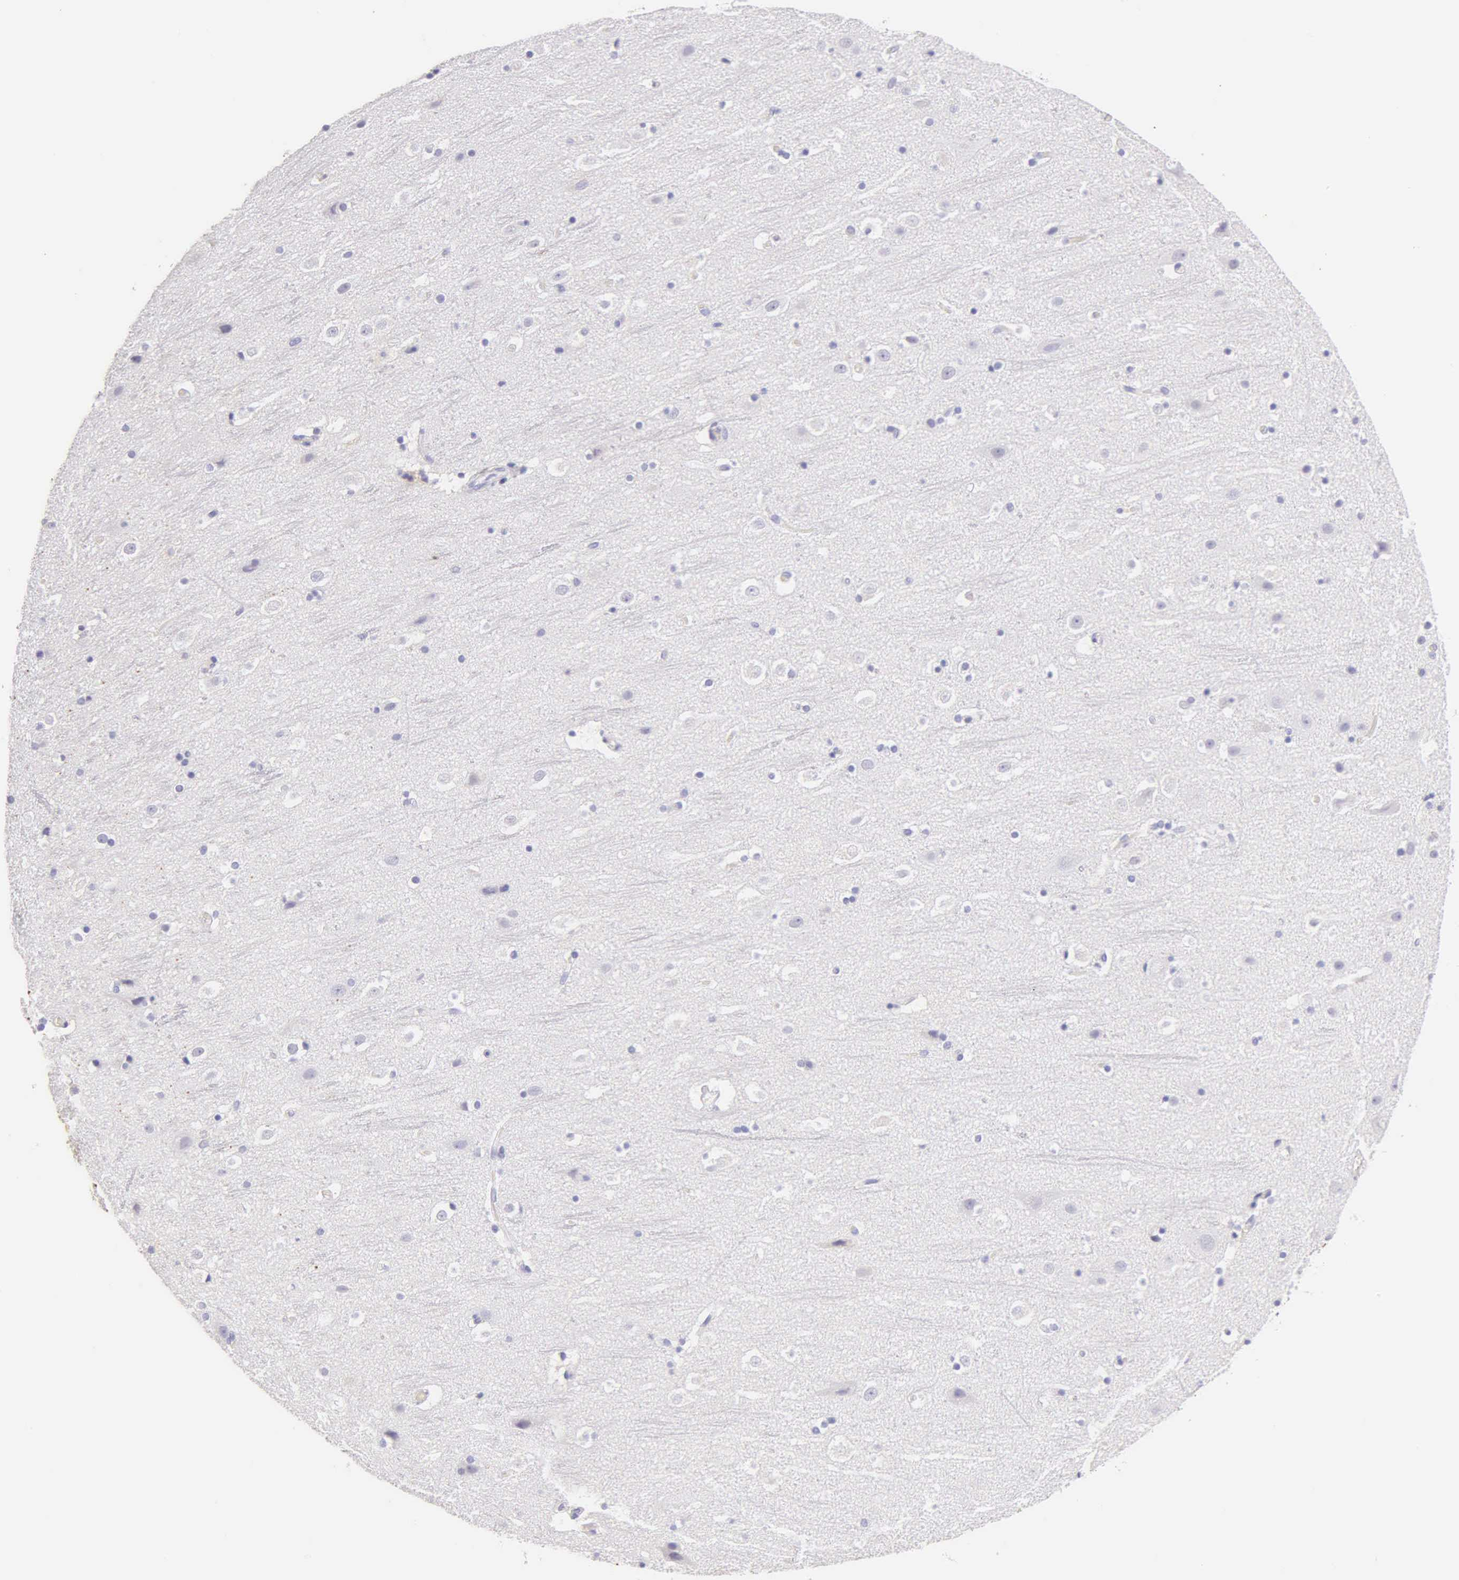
{"staining": {"intensity": "negative", "quantity": "none", "location": "none"}, "tissue": "cerebral cortex", "cell_type": "Endothelial cells", "image_type": "normal", "snomed": [{"axis": "morphology", "description": "Normal tissue, NOS"}, {"axis": "topography", "description": "Cerebral cortex"}], "caption": "Cerebral cortex was stained to show a protein in brown. There is no significant expression in endothelial cells. (Immunohistochemistry (ihc), brightfield microscopy, high magnification).", "gene": "KRT14", "patient": {"sex": "male", "age": 45}}